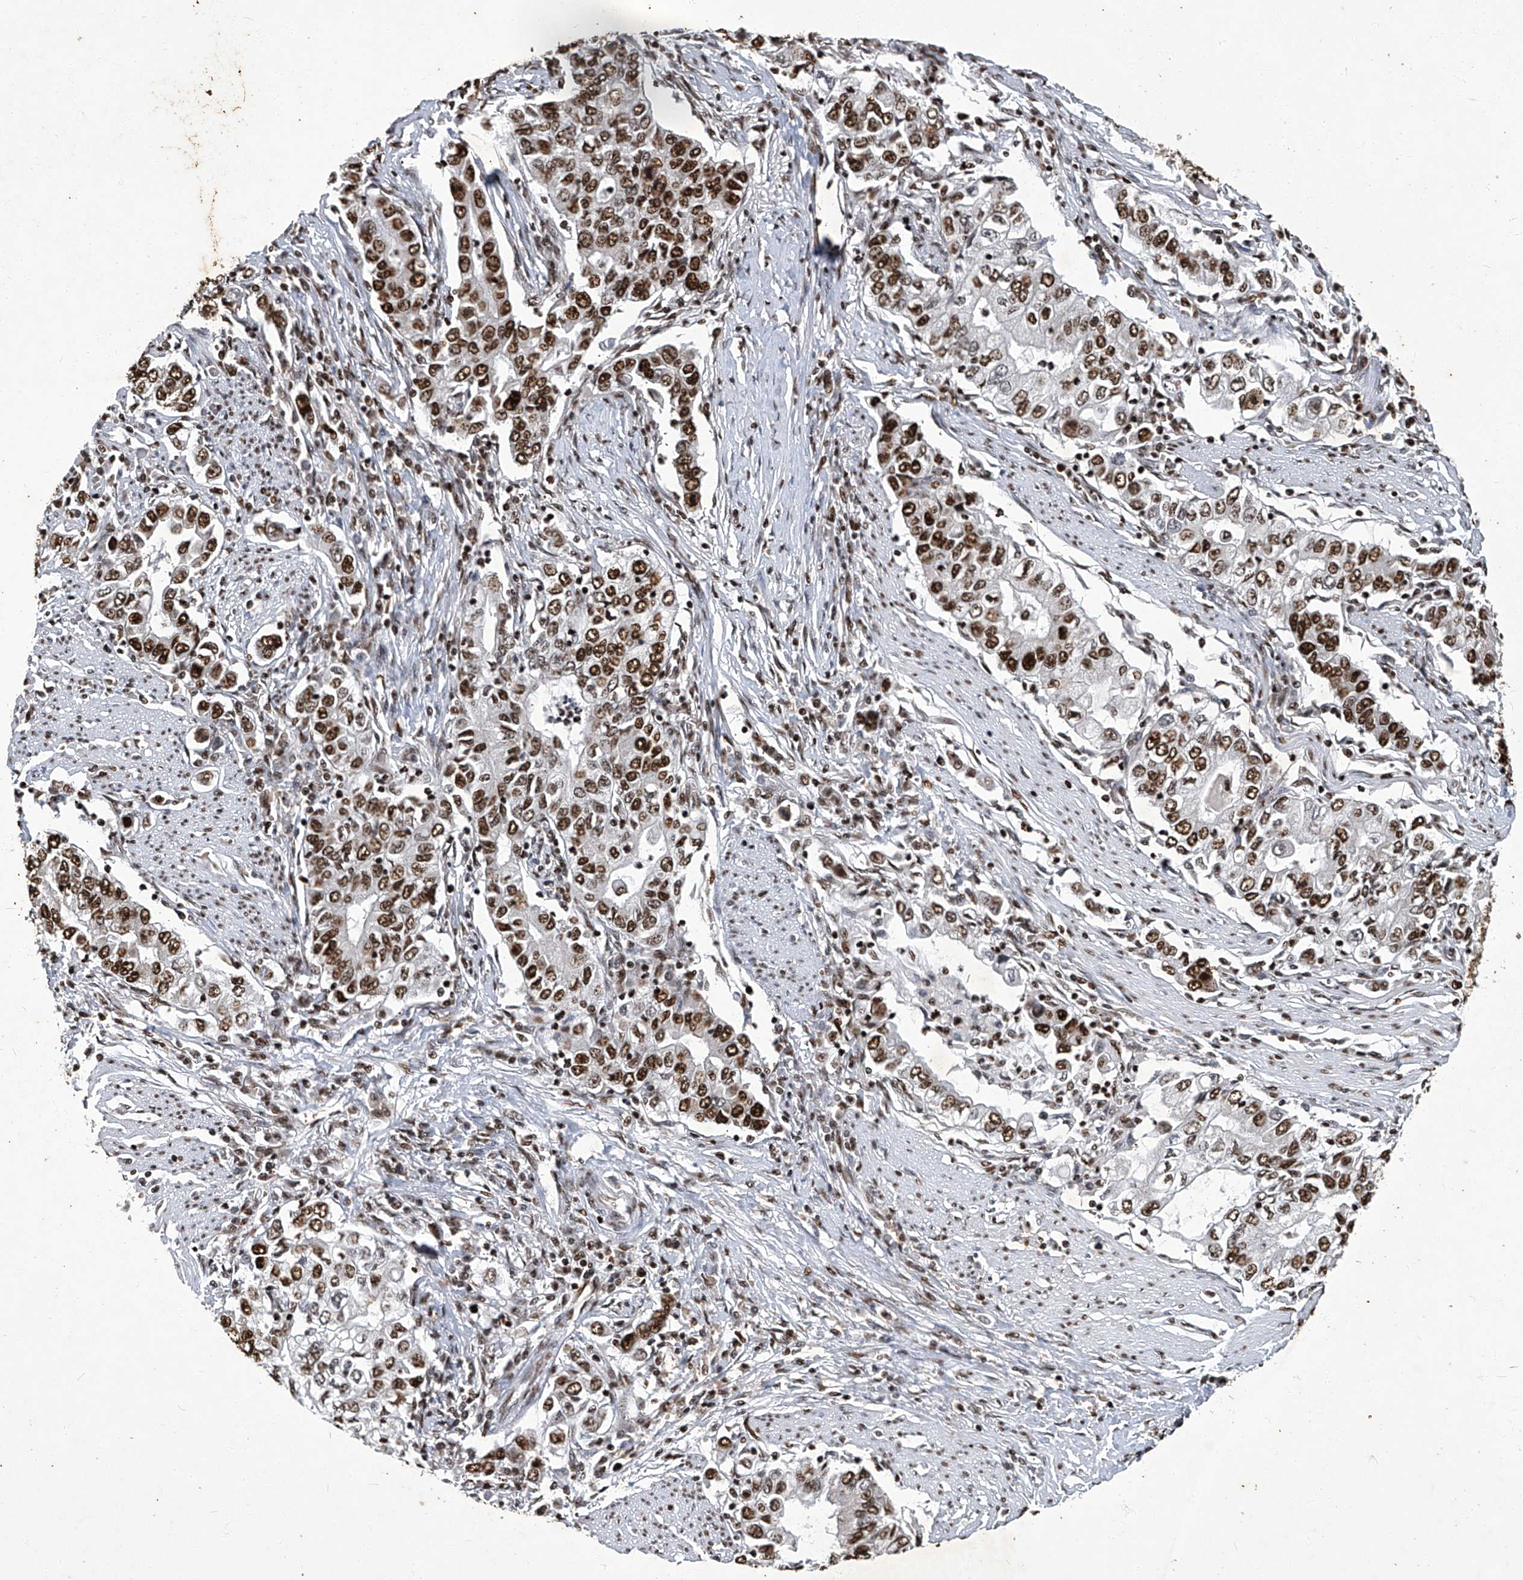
{"staining": {"intensity": "strong", "quantity": ">75%", "location": "nuclear"}, "tissue": "stomach cancer", "cell_type": "Tumor cells", "image_type": "cancer", "snomed": [{"axis": "morphology", "description": "Adenocarcinoma, NOS"}, {"axis": "topography", "description": "Stomach, lower"}], "caption": "Brown immunohistochemical staining in human adenocarcinoma (stomach) exhibits strong nuclear expression in approximately >75% of tumor cells.", "gene": "HBP1", "patient": {"sex": "female", "age": 72}}